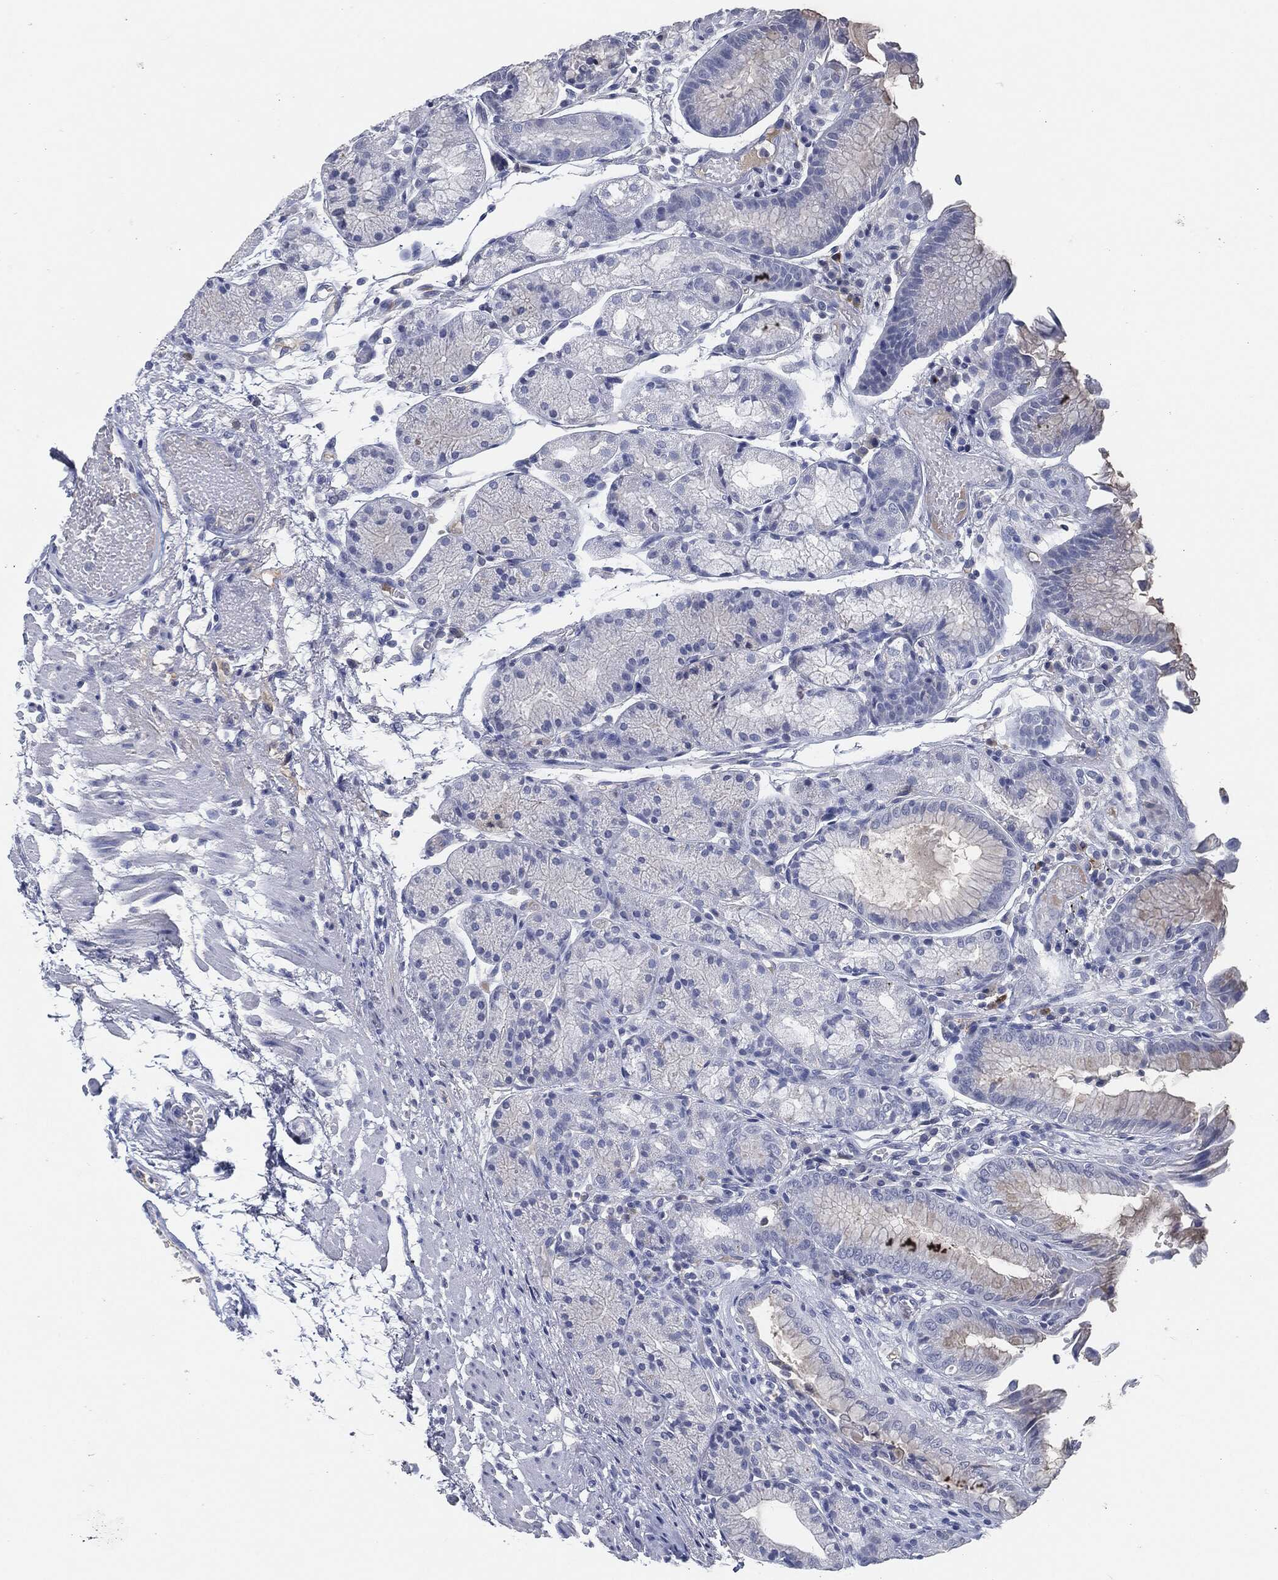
{"staining": {"intensity": "negative", "quantity": "none", "location": "none"}, "tissue": "stomach", "cell_type": "Glandular cells", "image_type": "normal", "snomed": [{"axis": "morphology", "description": "Normal tissue, NOS"}, {"axis": "topography", "description": "Stomach, upper"}], "caption": "Immunohistochemistry (IHC) of benign stomach demonstrates no positivity in glandular cells. Brightfield microscopy of IHC stained with DAB (brown) and hematoxylin (blue), captured at high magnification.", "gene": "MST1", "patient": {"sex": "male", "age": 72}}